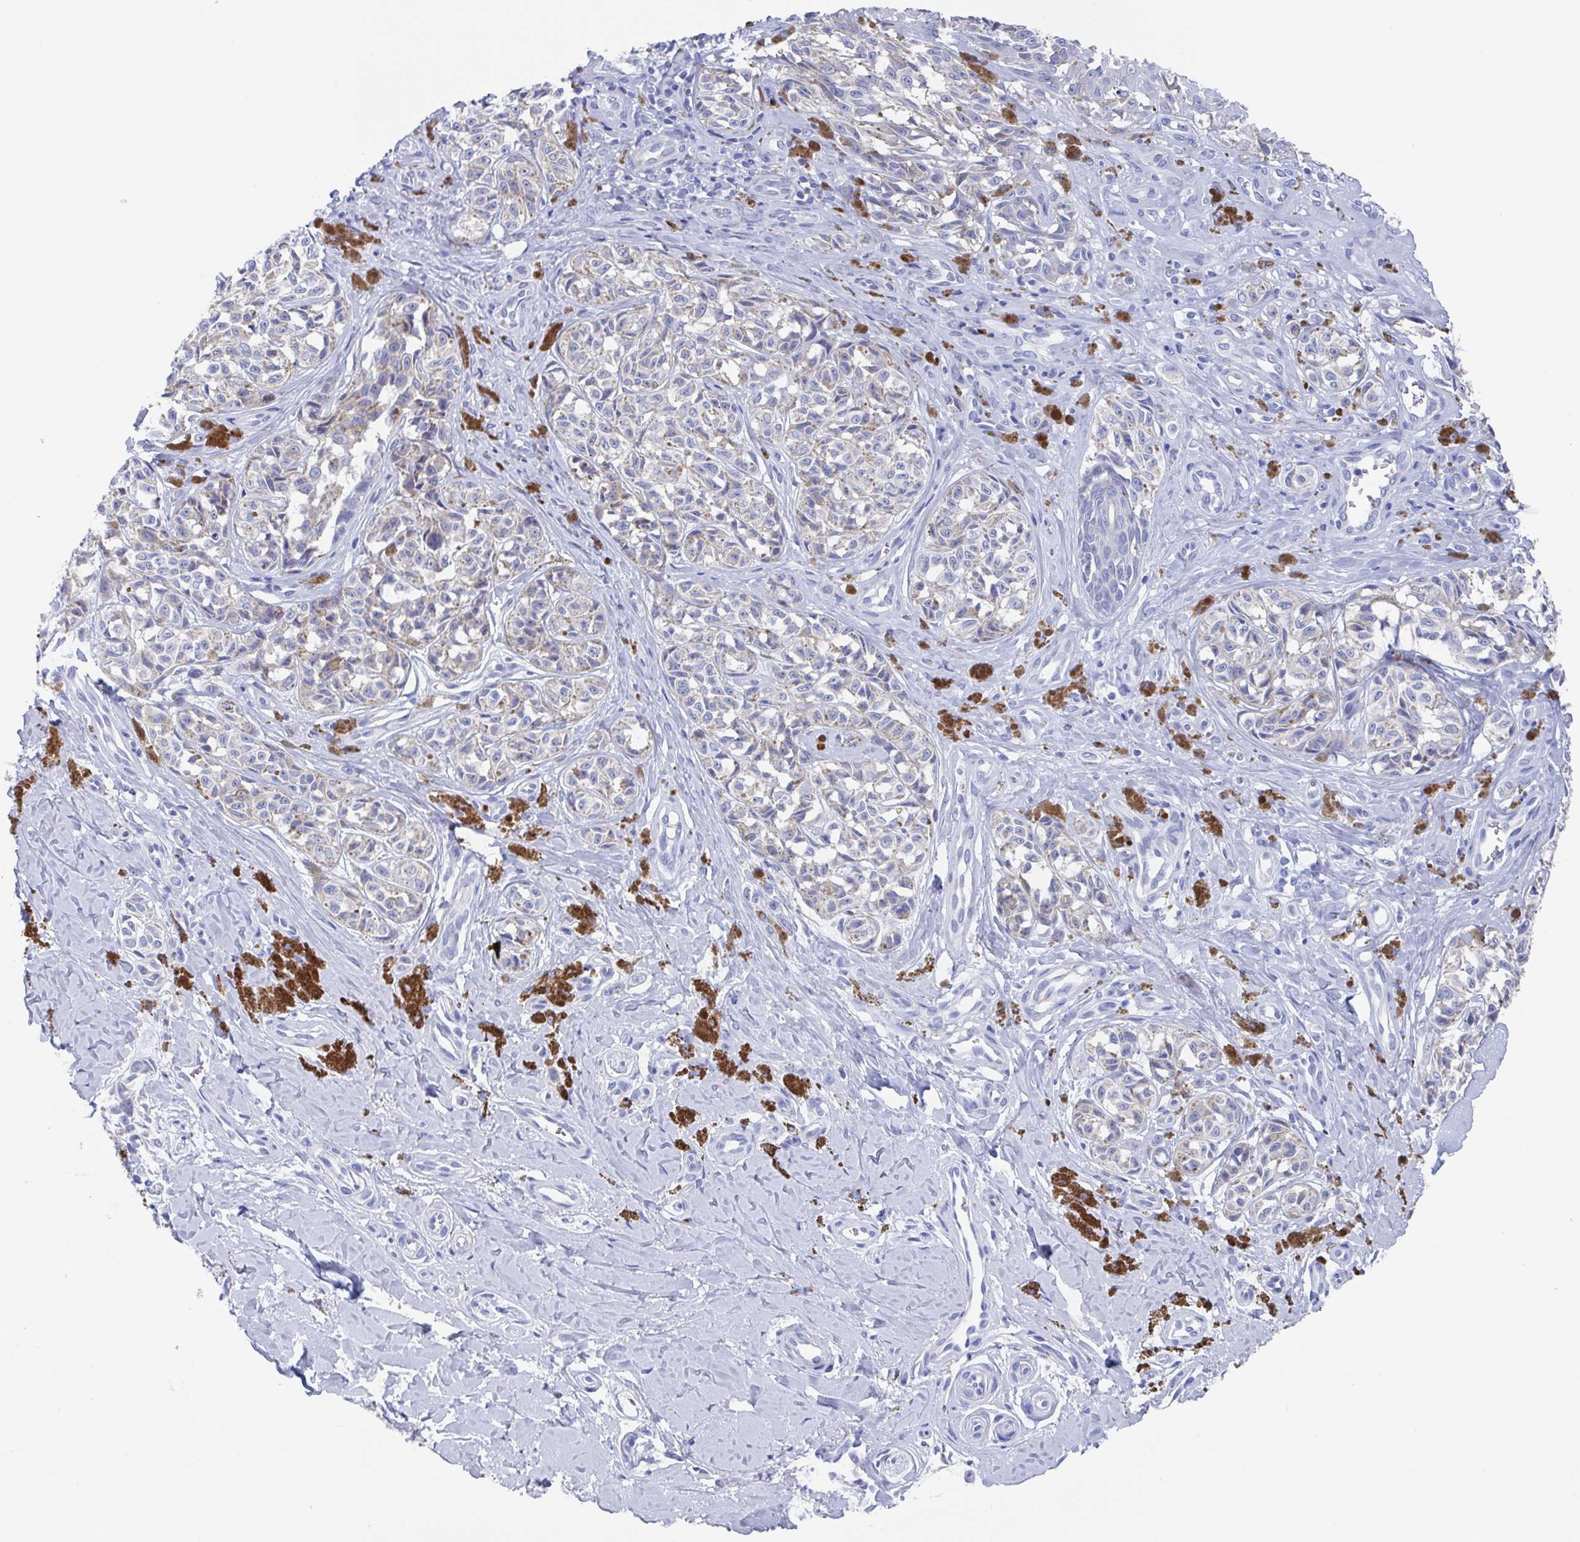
{"staining": {"intensity": "negative", "quantity": "none", "location": "none"}, "tissue": "melanoma", "cell_type": "Tumor cells", "image_type": "cancer", "snomed": [{"axis": "morphology", "description": "Malignant melanoma, NOS"}, {"axis": "topography", "description": "Skin"}], "caption": "High magnification brightfield microscopy of malignant melanoma stained with DAB (3,3'-diaminobenzidine) (brown) and counterstained with hematoxylin (blue): tumor cells show no significant positivity.", "gene": "FCGR3A", "patient": {"sex": "female", "age": 65}}